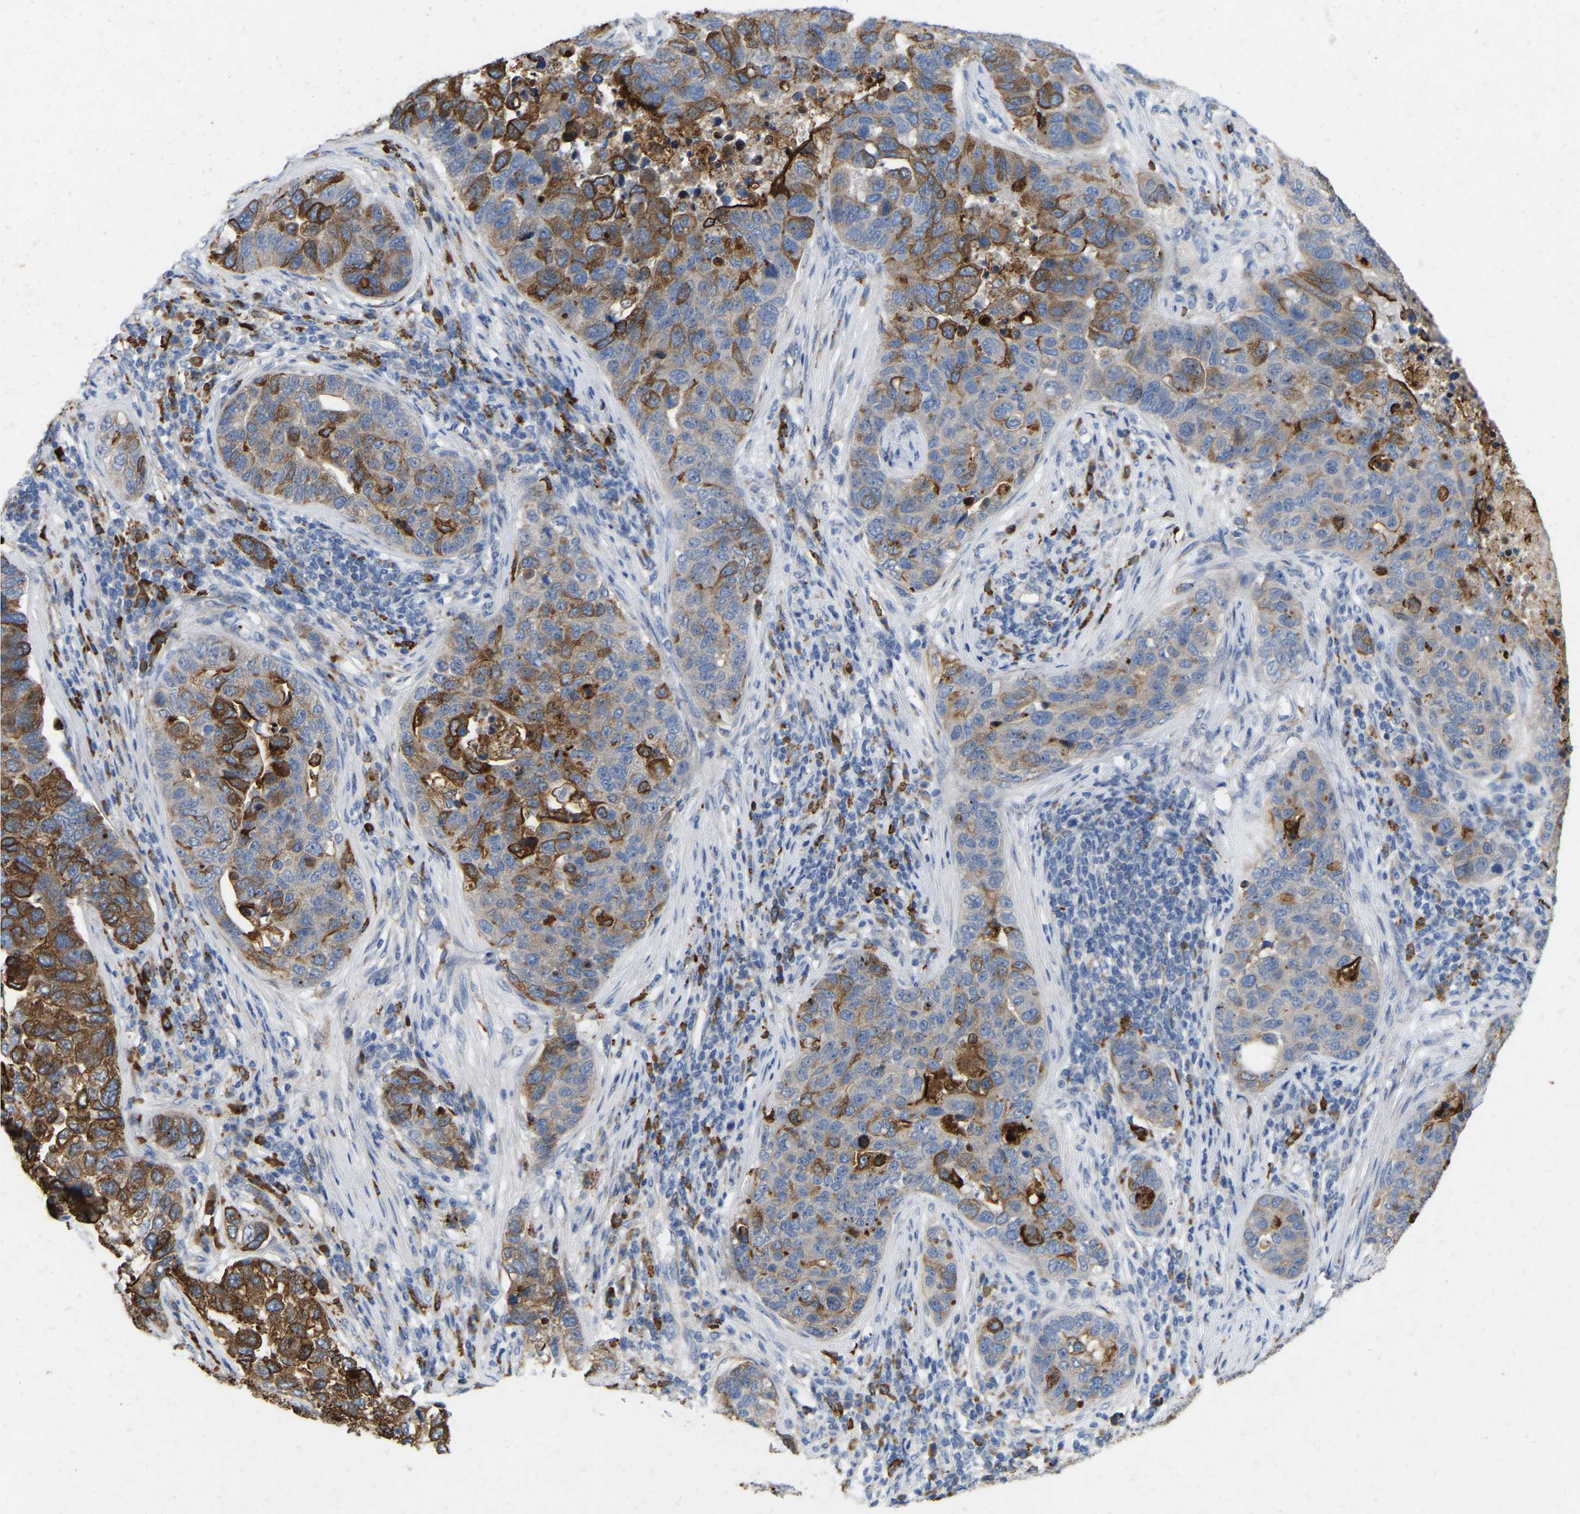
{"staining": {"intensity": "strong", "quantity": "25%-75%", "location": "cytoplasmic/membranous"}, "tissue": "pancreatic cancer", "cell_type": "Tumor cells", "image_type": "cancer", "snomed": [{"axis": "morphology", "description": "Adenocarcinoma, NOS"}, {"axis": "topography", "description": "Pancreas"}], "caption": "Human adenocarcinoma (pancreatic) stained for a protein (brown) exhibits strong cytoplasmic/membranous positive staining in about 25%-75% of tumor cells.", "gene": "RHEB", "patient": {"sex": "female", "age": 61}}